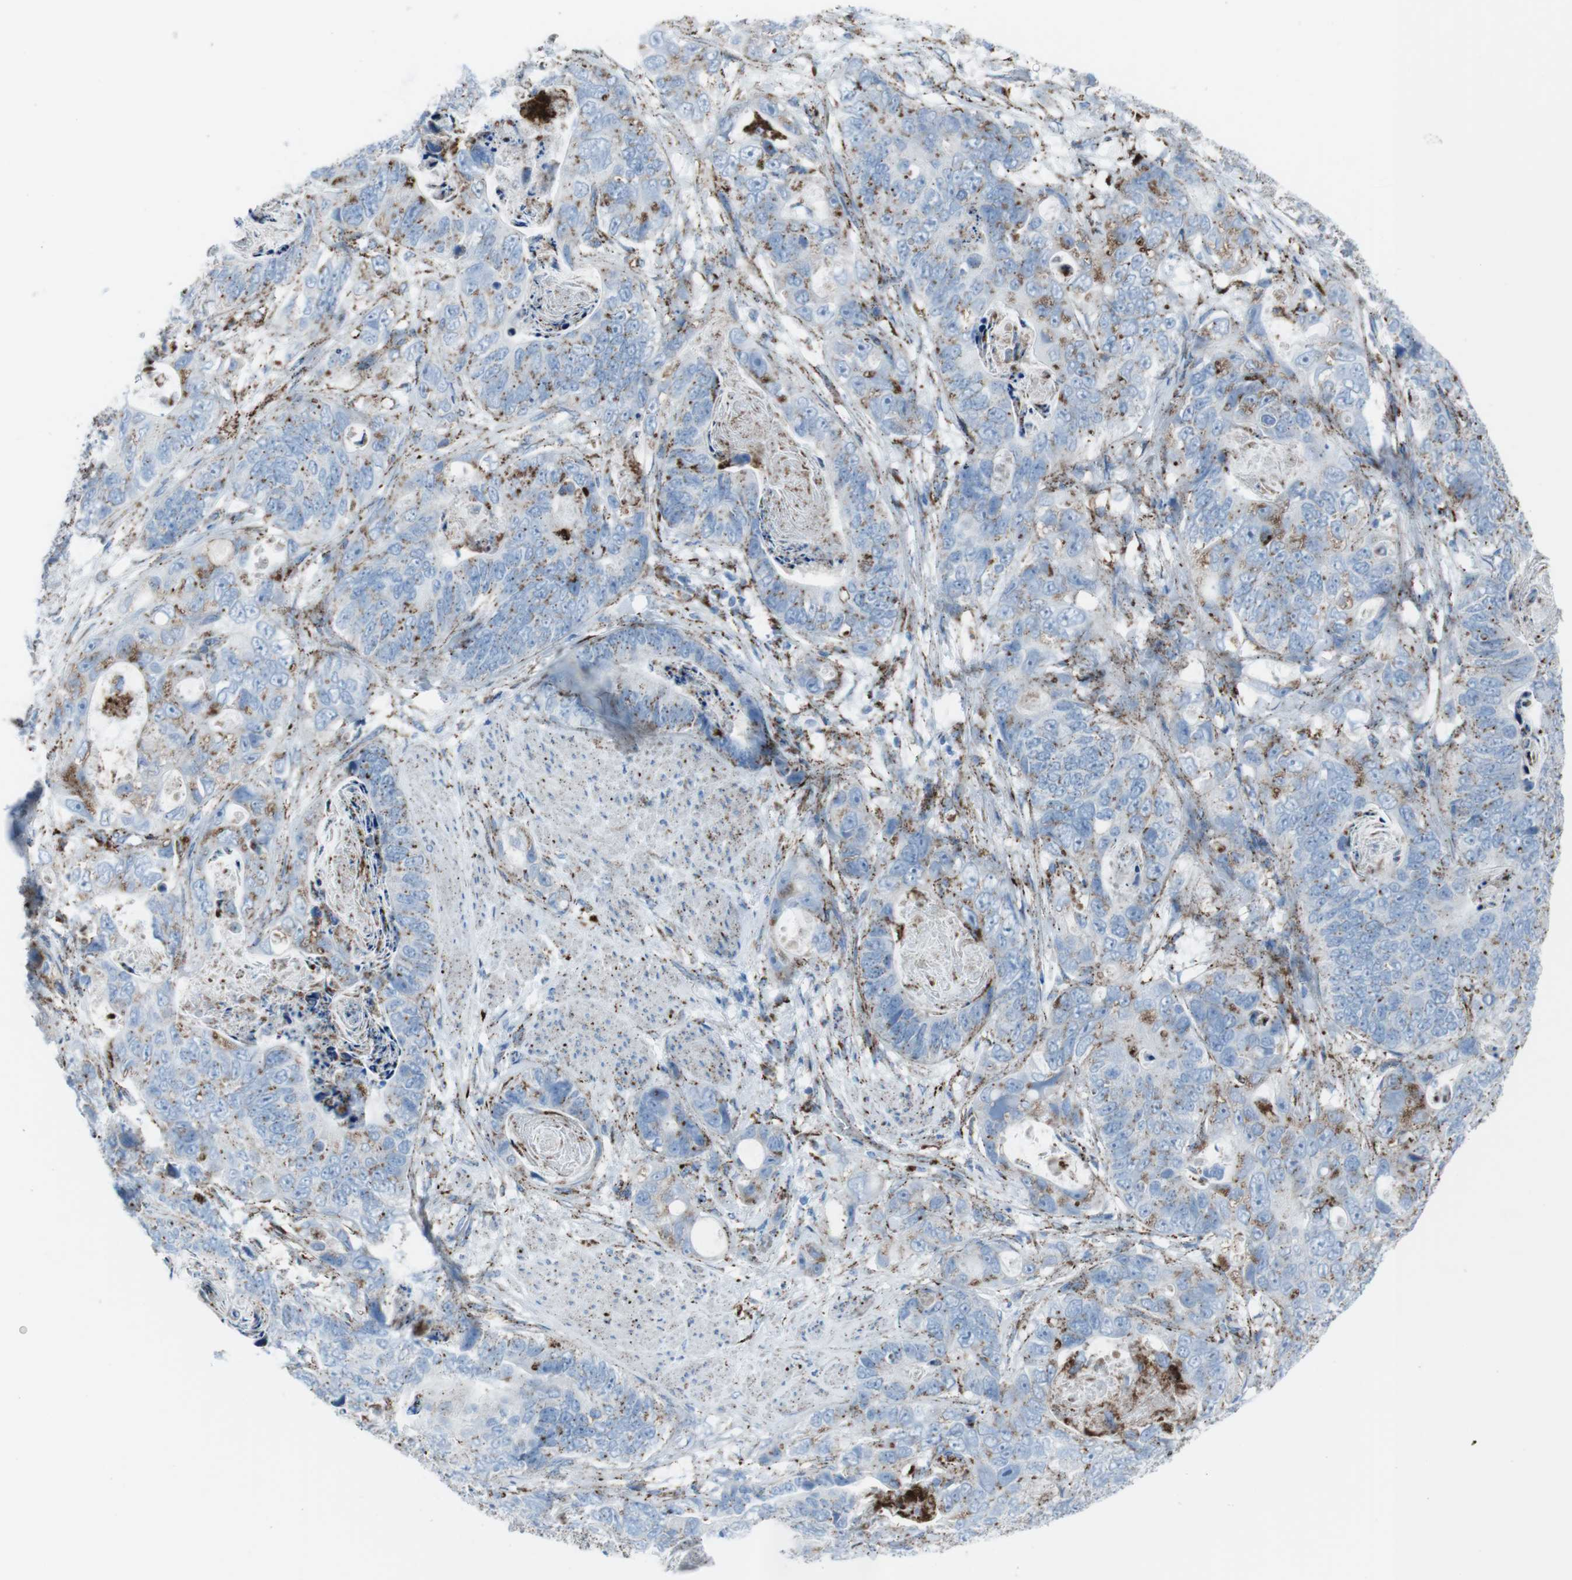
{"staining": {"intensity": "moderate", "quantity": "25%-75%", "location": "cytoplasmic/membranous"}, "tissue": "stomach cancer", "cell_type": "Tumor cells", "image_type": "cancer", "snomed": [{"axis": "morphology", "description": "Adenocarcinoma, NOS"}, {"axis": "topography", "description": "Stomach"}], "caption": "IHC histopathology image of stomach cancer (adenocarcinoma) stained for a protein (brown), which reveals medium levels of moderate cytoplasmic/membranous positivity in about 25%-75% of tumor cells.", "gene": "SCARB2", "patient": {"sex": "female", "age": 89}}